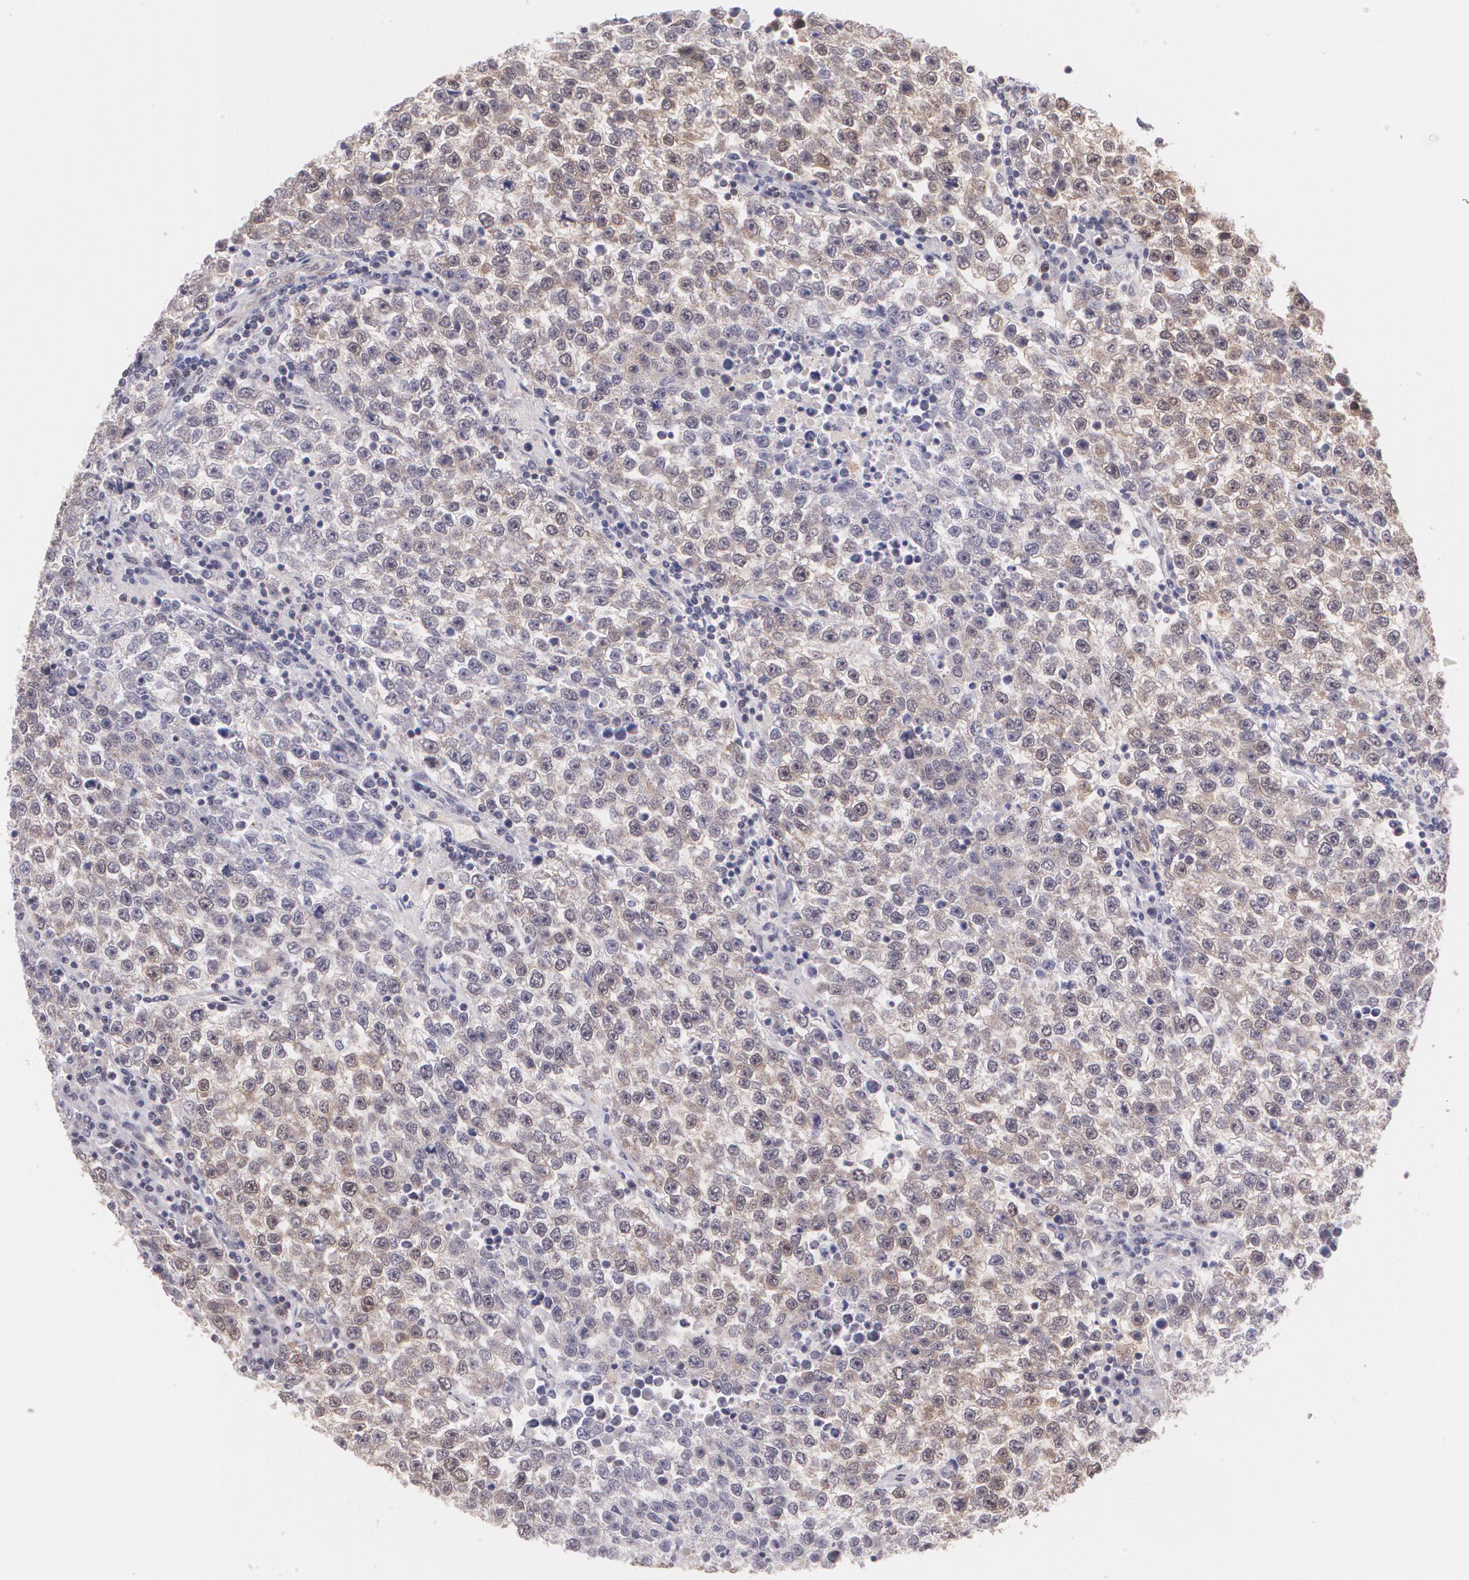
{"staining": {"intensity": "weak", "quantity": ">75%", "location": "cytoplasmic/membranous"}, "tissue": "testis cancer", "cell_type": "Tumor cells", "image_type": "cancer", "snomed": [{"axis": "morphology", "description": "Seminoma, NOS"}, {"axis": "topography", "description": "Testis"}], "caption": "IHC (DAB) staining of human testis seminoma displays weak cytoplasmic/membranous protein positivity in about >75% of tumor cells. Nuclei are stained in blue.", "gene": "CUL2", "patient": {"sex": "male", "age": 36}}